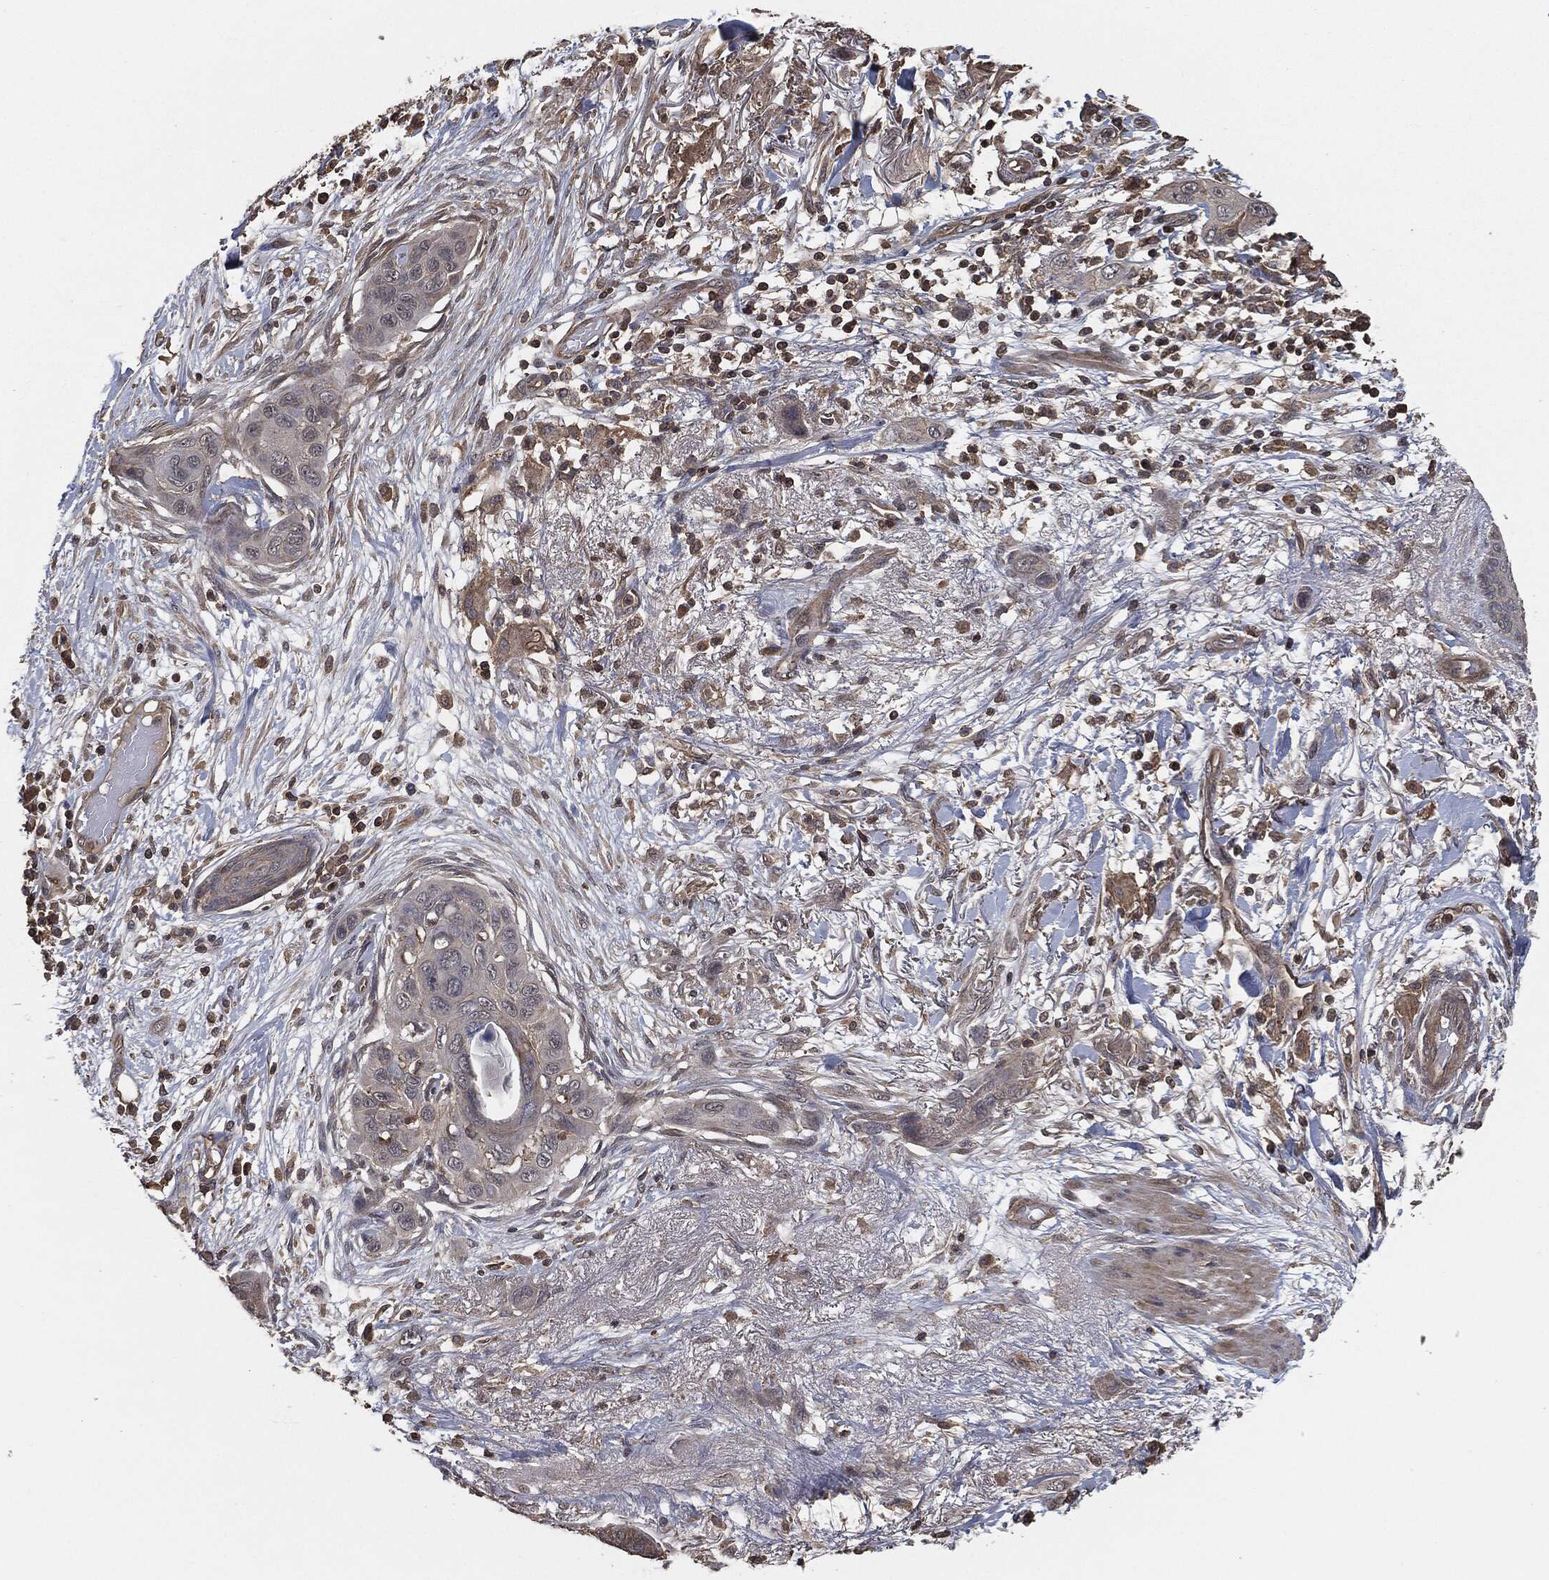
{"staining": {"intensity": "negative", "quantity": "none", "location": "none"}, "tissue": "skin cancer", "cell_type": "Tumor cells", "image_type": "cancer", "snomed": [{"axis": "morphology", "description": "Squamous cell carcinoma, NOS"}, {"axis": "topography", "description": "Skin"}], "caption": "DAB (3,3'-diaminobenzidine) immunohistochemical staining of human skin squamous cell carcinoma demonstrates no significant staining in tumor cells.", "gene": "ERBIN", "patient": {"sex": "male", "age": 79}}